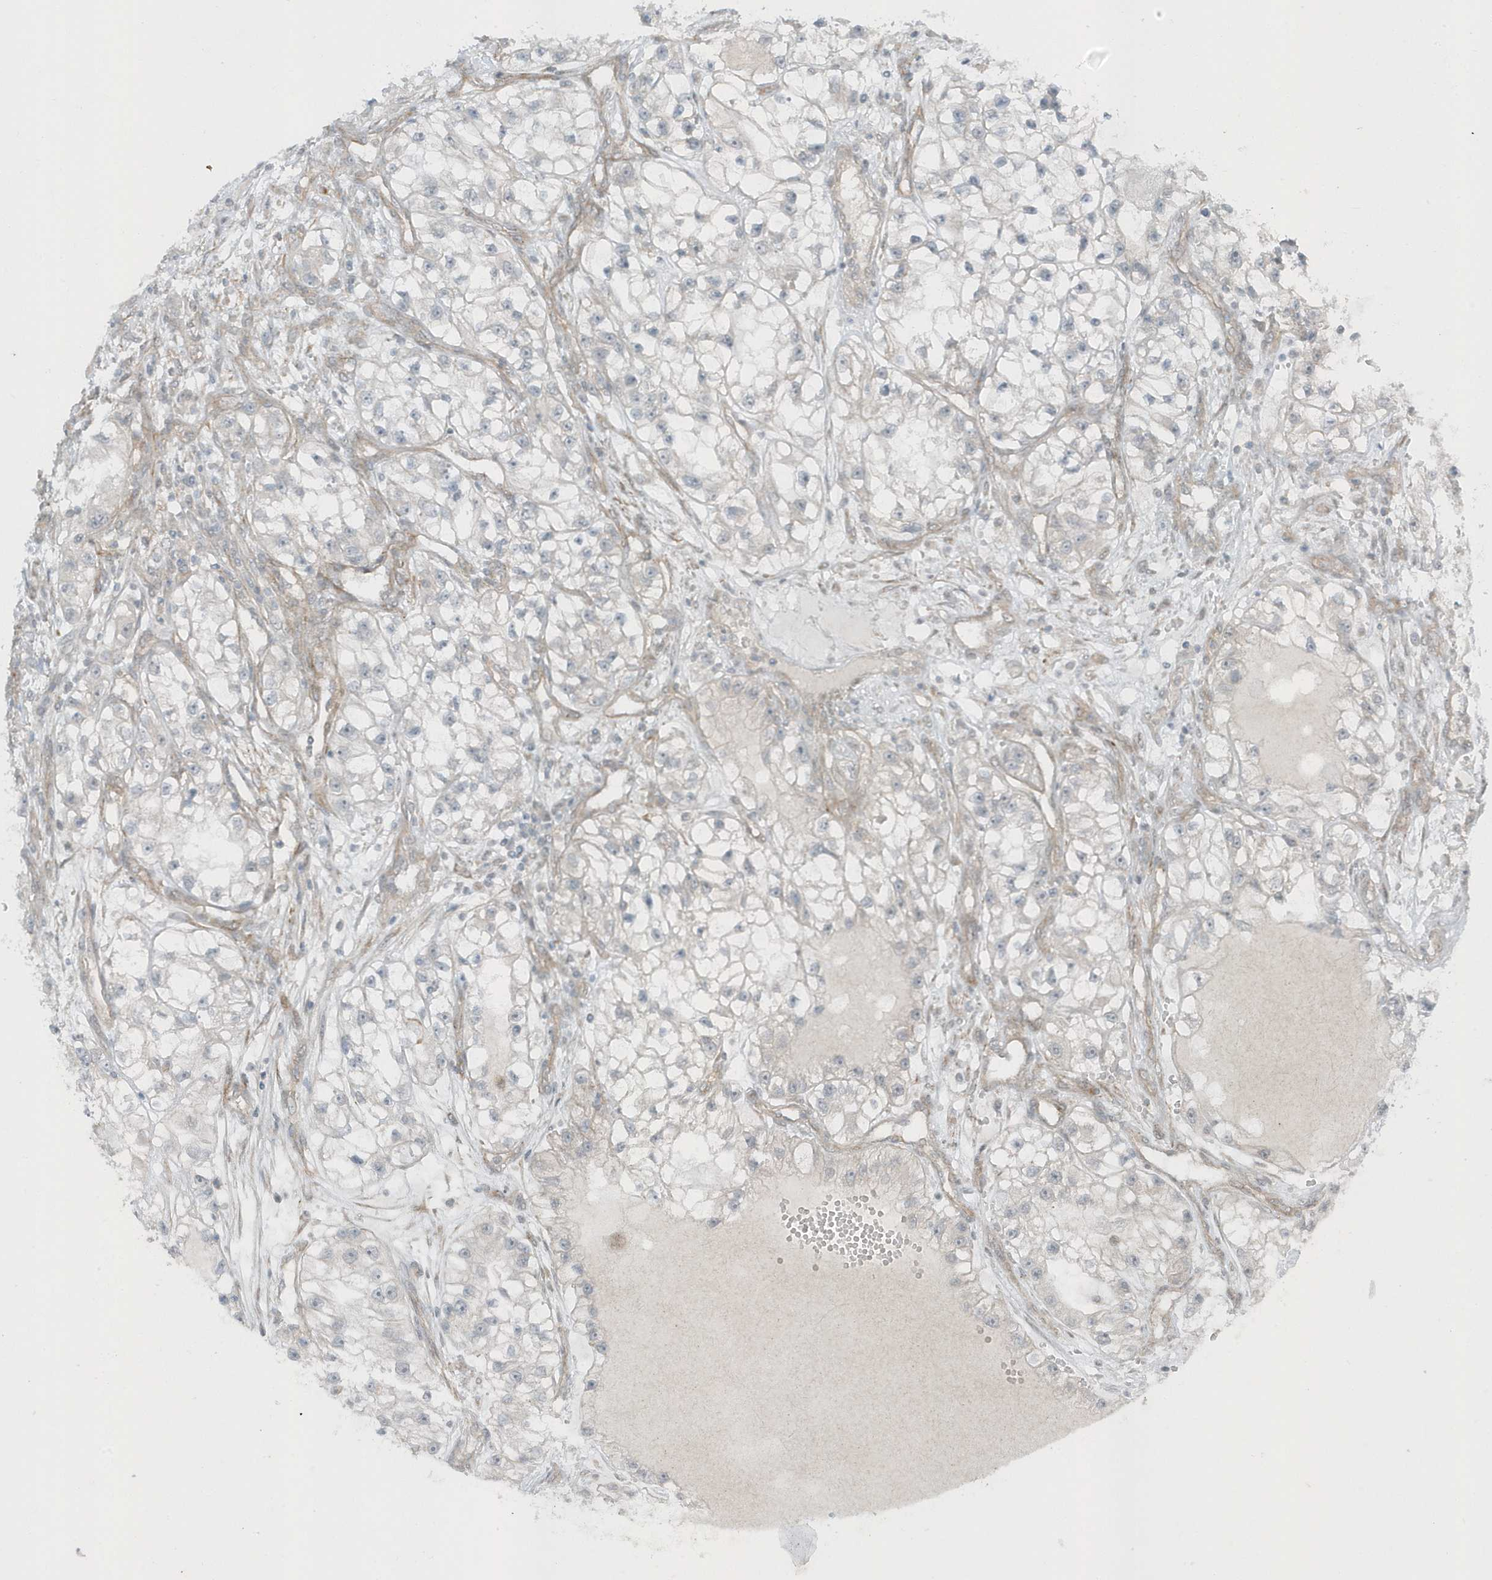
{"staining": {"intensity": "negative", "quantity": "none", "location": "none"}, "tissue": "renal cancer", "cell_type": "Tumor cells", "image_type": "cancer", "snomed": [{"axis": "morphology", "description": "Adenocarcinoma, NOS"}, {"axis": "topography", "description": "Kidney"}], "caption": "DAB immunohistochemical staining of human renal cancer reveals no significant positivity in tumor cells. (DAB IHC, high magnification).", "gene": "PARD3B", "patient": {"sex": "female", "age": 57}}